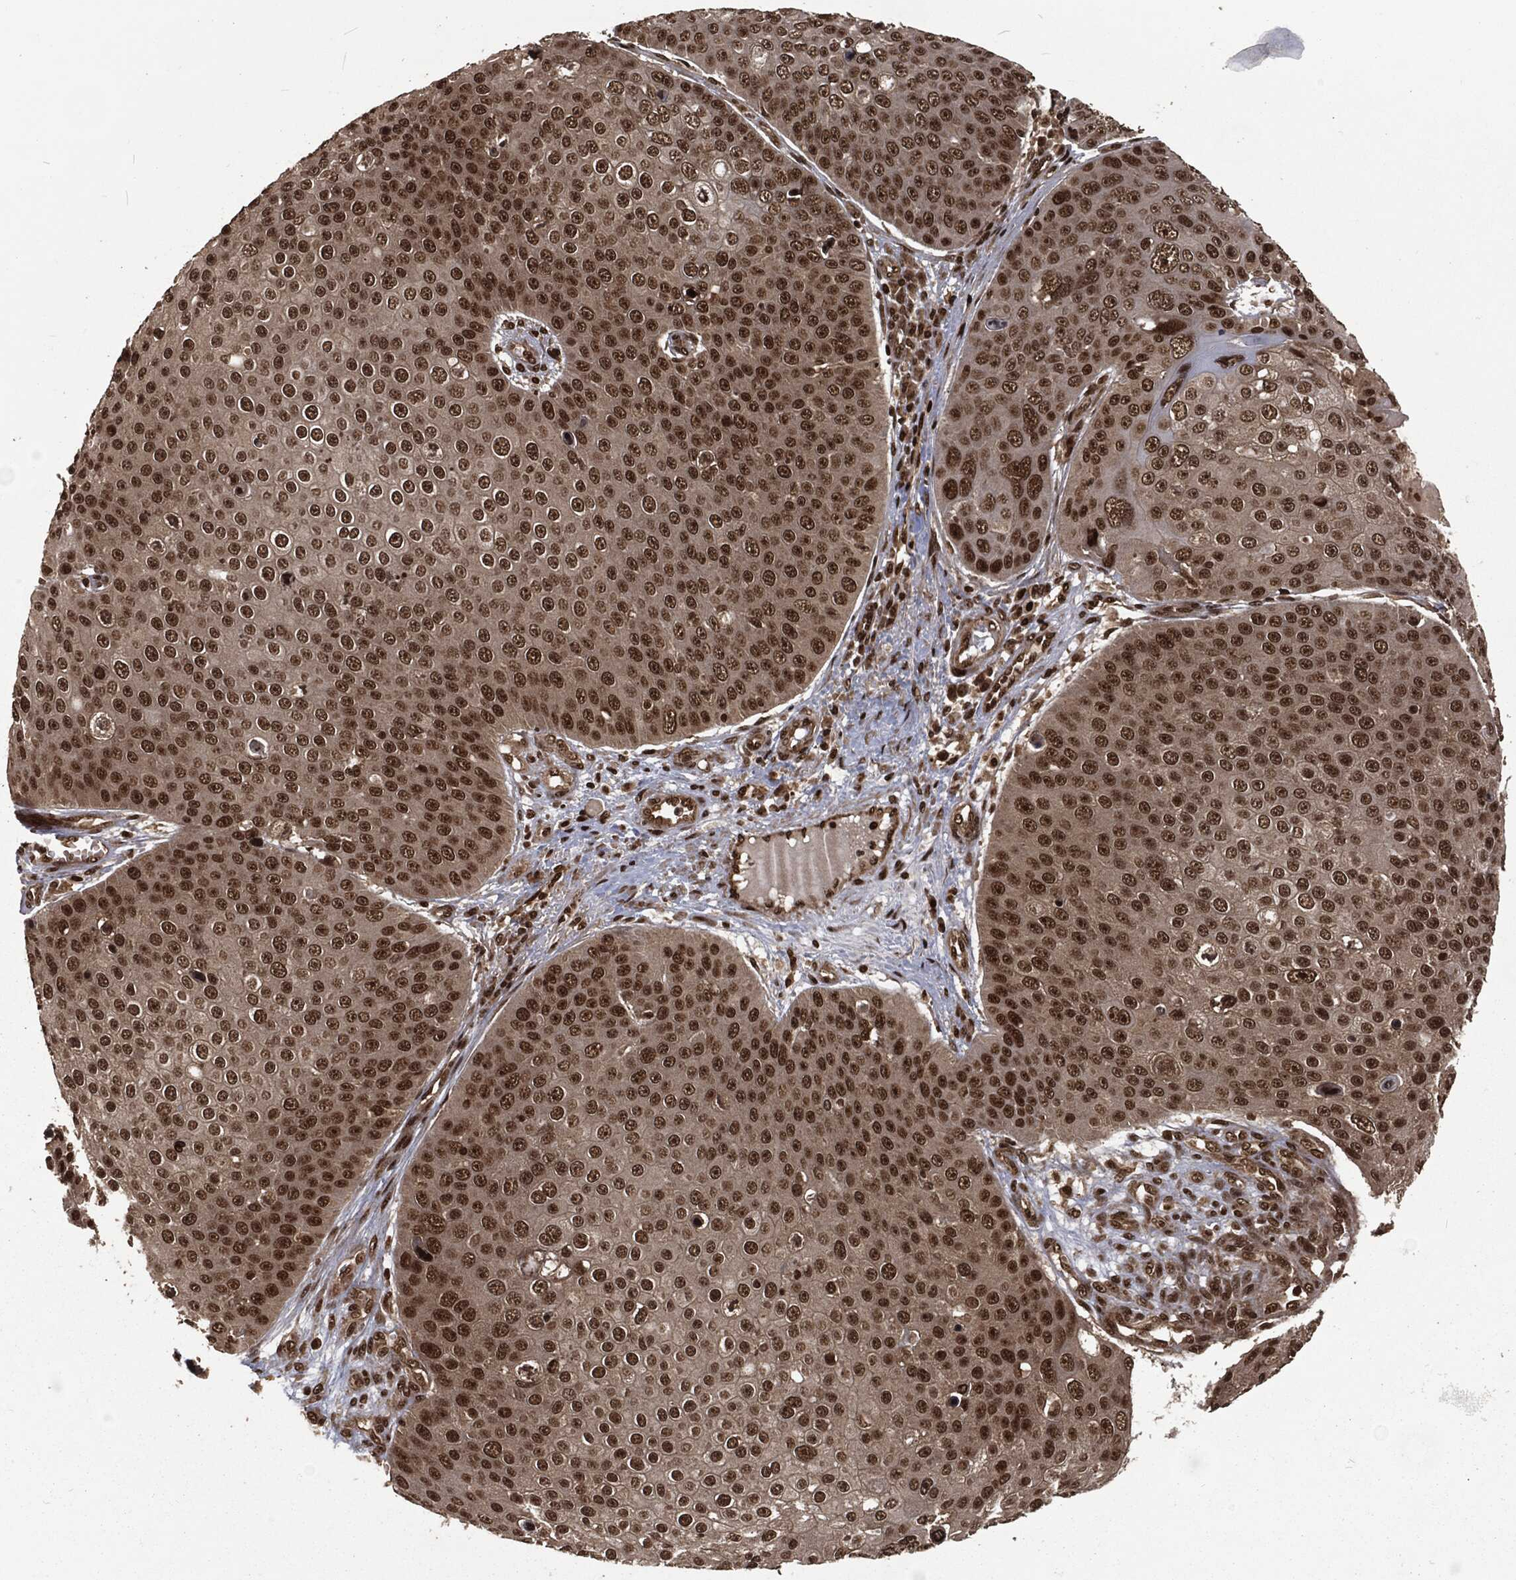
{"staining": {"intensity": "strong", "quantity": "<25%", "location": "nuclear"}, "tissue": "skin cancer", "cell_type": "Tumor cells", "image_type": "cancer", "snomed": [{"axis": "morphology", "description": "Squamous cell carcinoma, NOS"}, {"axis": "topography", "description": "Skin"}], "caption": "Skin cancer was stained to show a protein in brown. There is medium levels of strong nuclear positivity in about <25% of tumor cells. Nuclei are stained in blue.", "gene": "NGRN", "patient": {"sex": "male", "age": 71}}